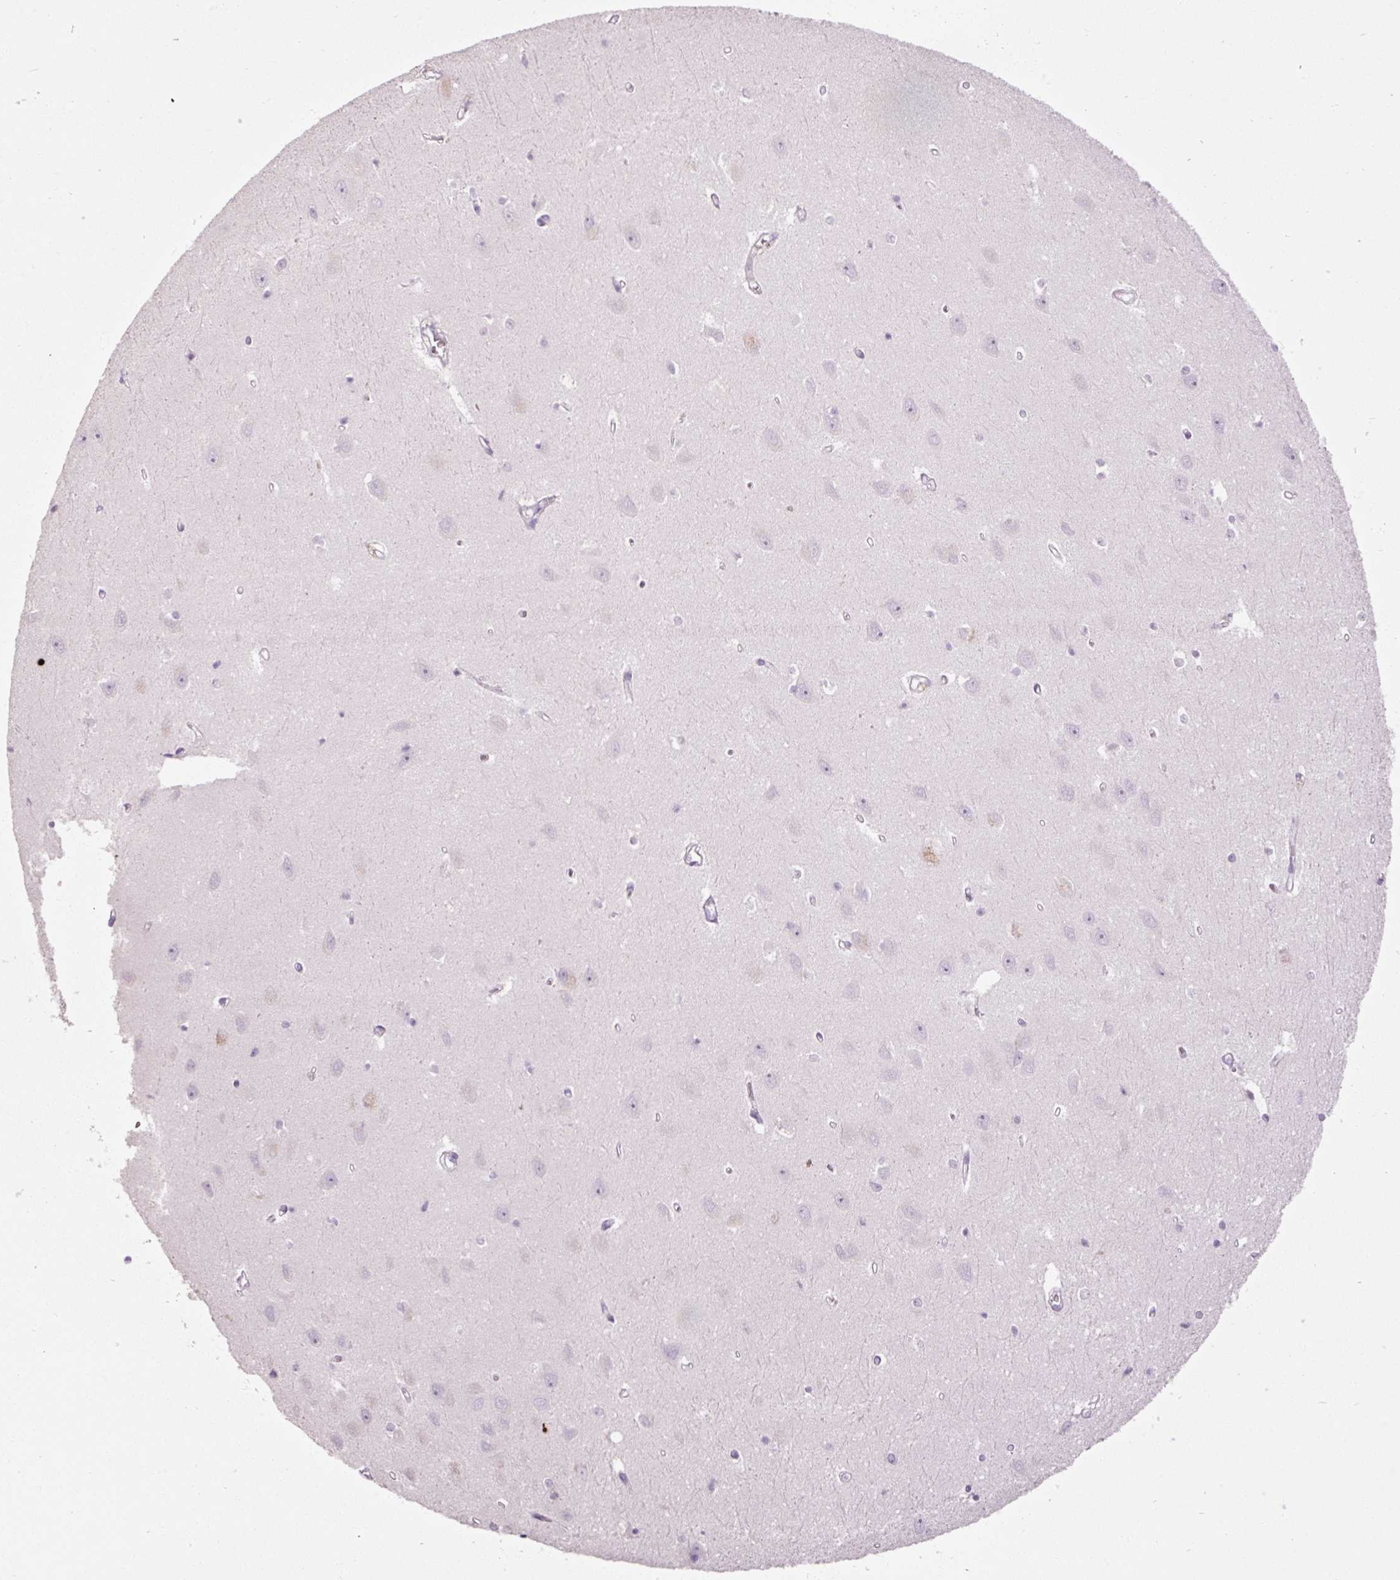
{"staining": {"intensity": "negative", "quantity": "none", "location": "none"}, "tissue": "hippocampus", "cell_type": "Glial cells", "image_type": "normal", "snomed": [{"axis": "morphology", "description": "Normal tissue, NOS"}, {"axis": "topography", "description": "Hippocampus"}], "caption": "This is a histopathology image of immunohistochemistry (IHC) staining of normal hippocampus, which shows no expression in glial cells.", "gene": "MUC5AC", "patient": {"sex": "female", "age": 64}}